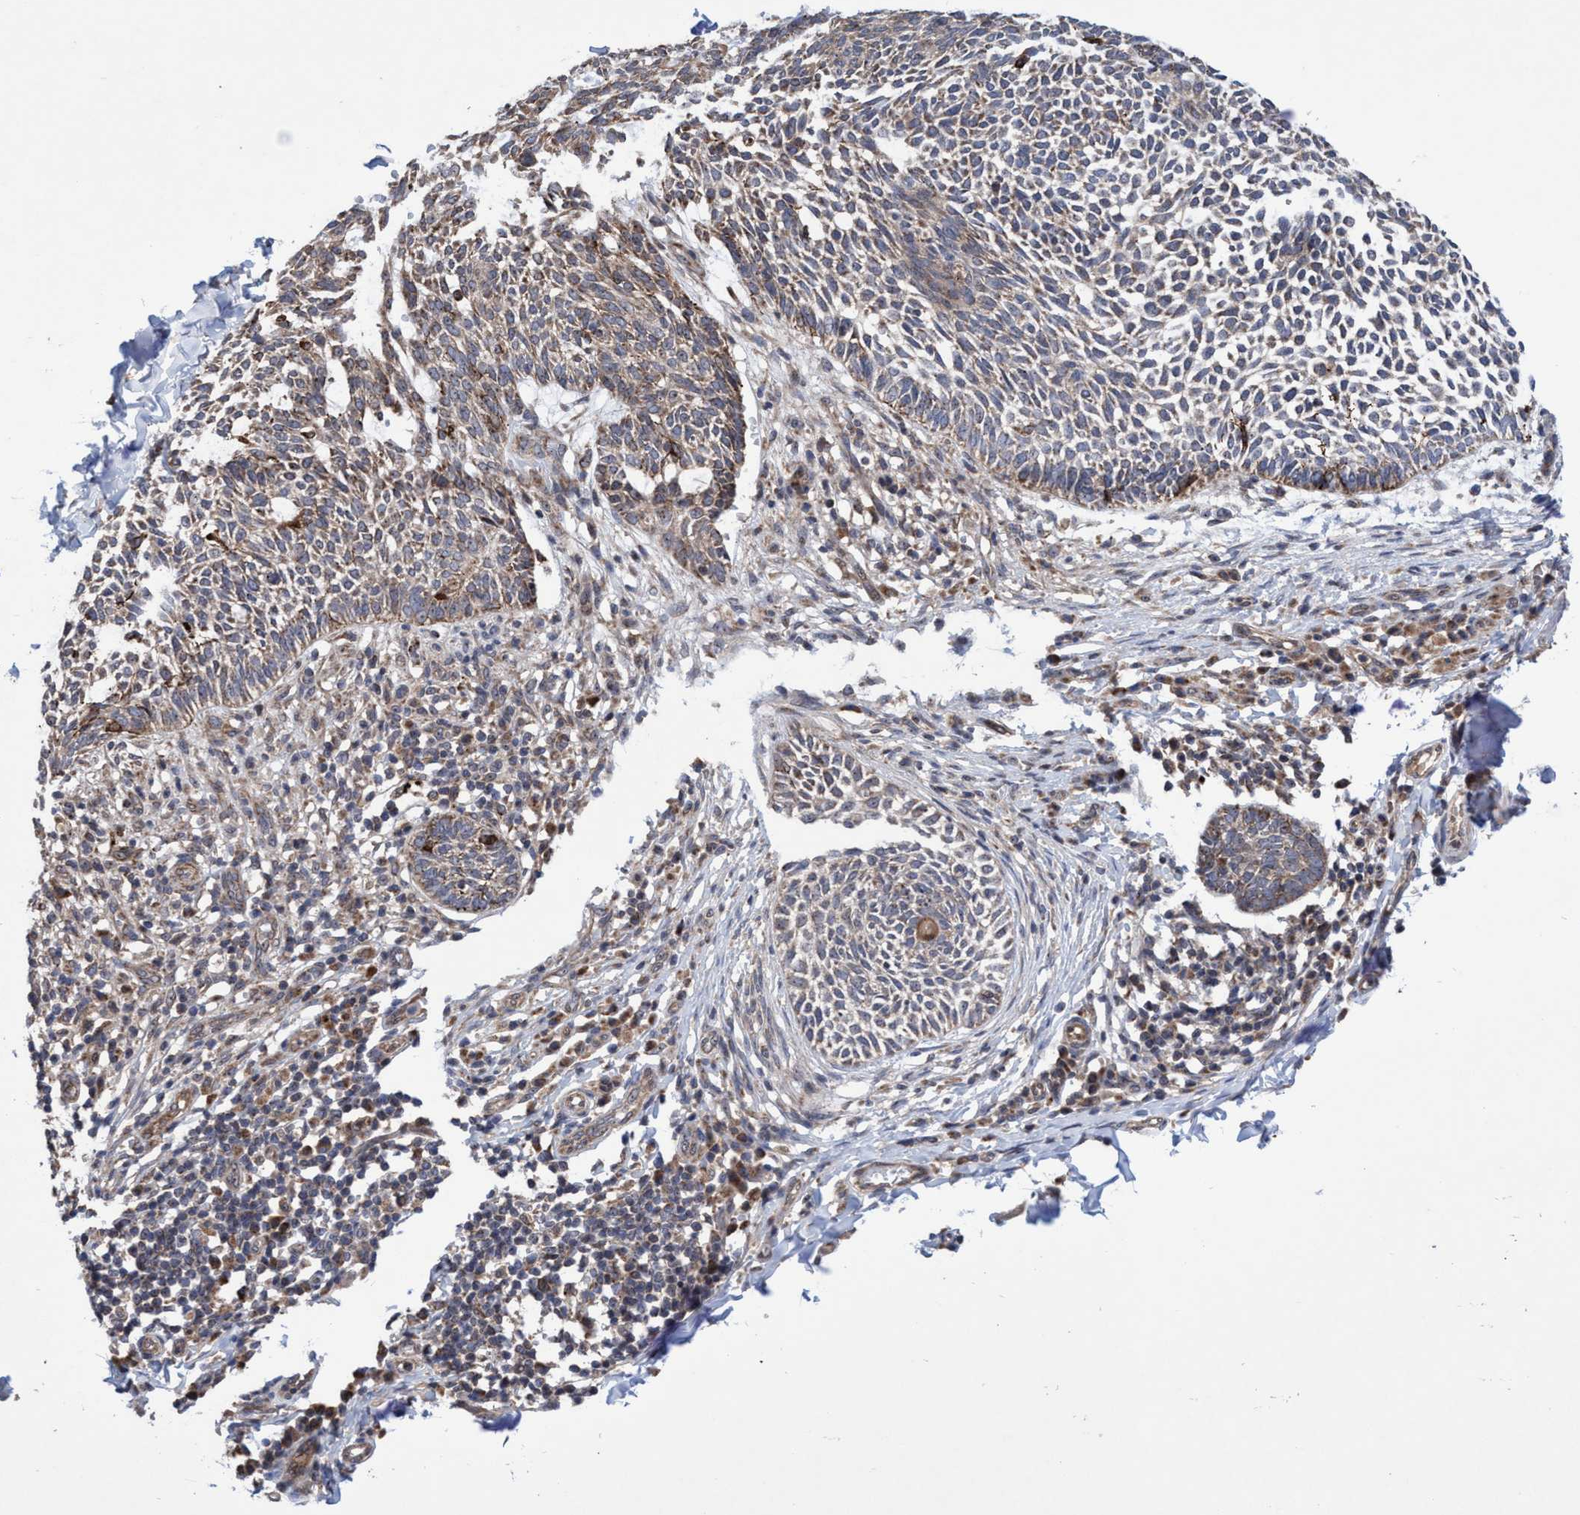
{"staining": {"intensity": "moderate", "quantity": ">75%", "location": "cytoplasmic/membranous,nuclear"}, "tissue": "skin cancer", "cell_type": "Tumor cells", "image_type": "cancer", "snomed": [{"axis": "morphology", "description": "Normal tissue, NOS"}, {"axis": "morphology", "description": "Basal cell carcinoma"}, {"axis": "topography", "description": "Skin"}], "caption": "Basal cell carcinoma (skin) stained for a protein (brown) displays moderate cytoplasmic/membranous and nuclear positive positivity in approximately >75% of tumor cells.", "gene": "P2RY14", "patient": {"sex": "male", "age": 87}}